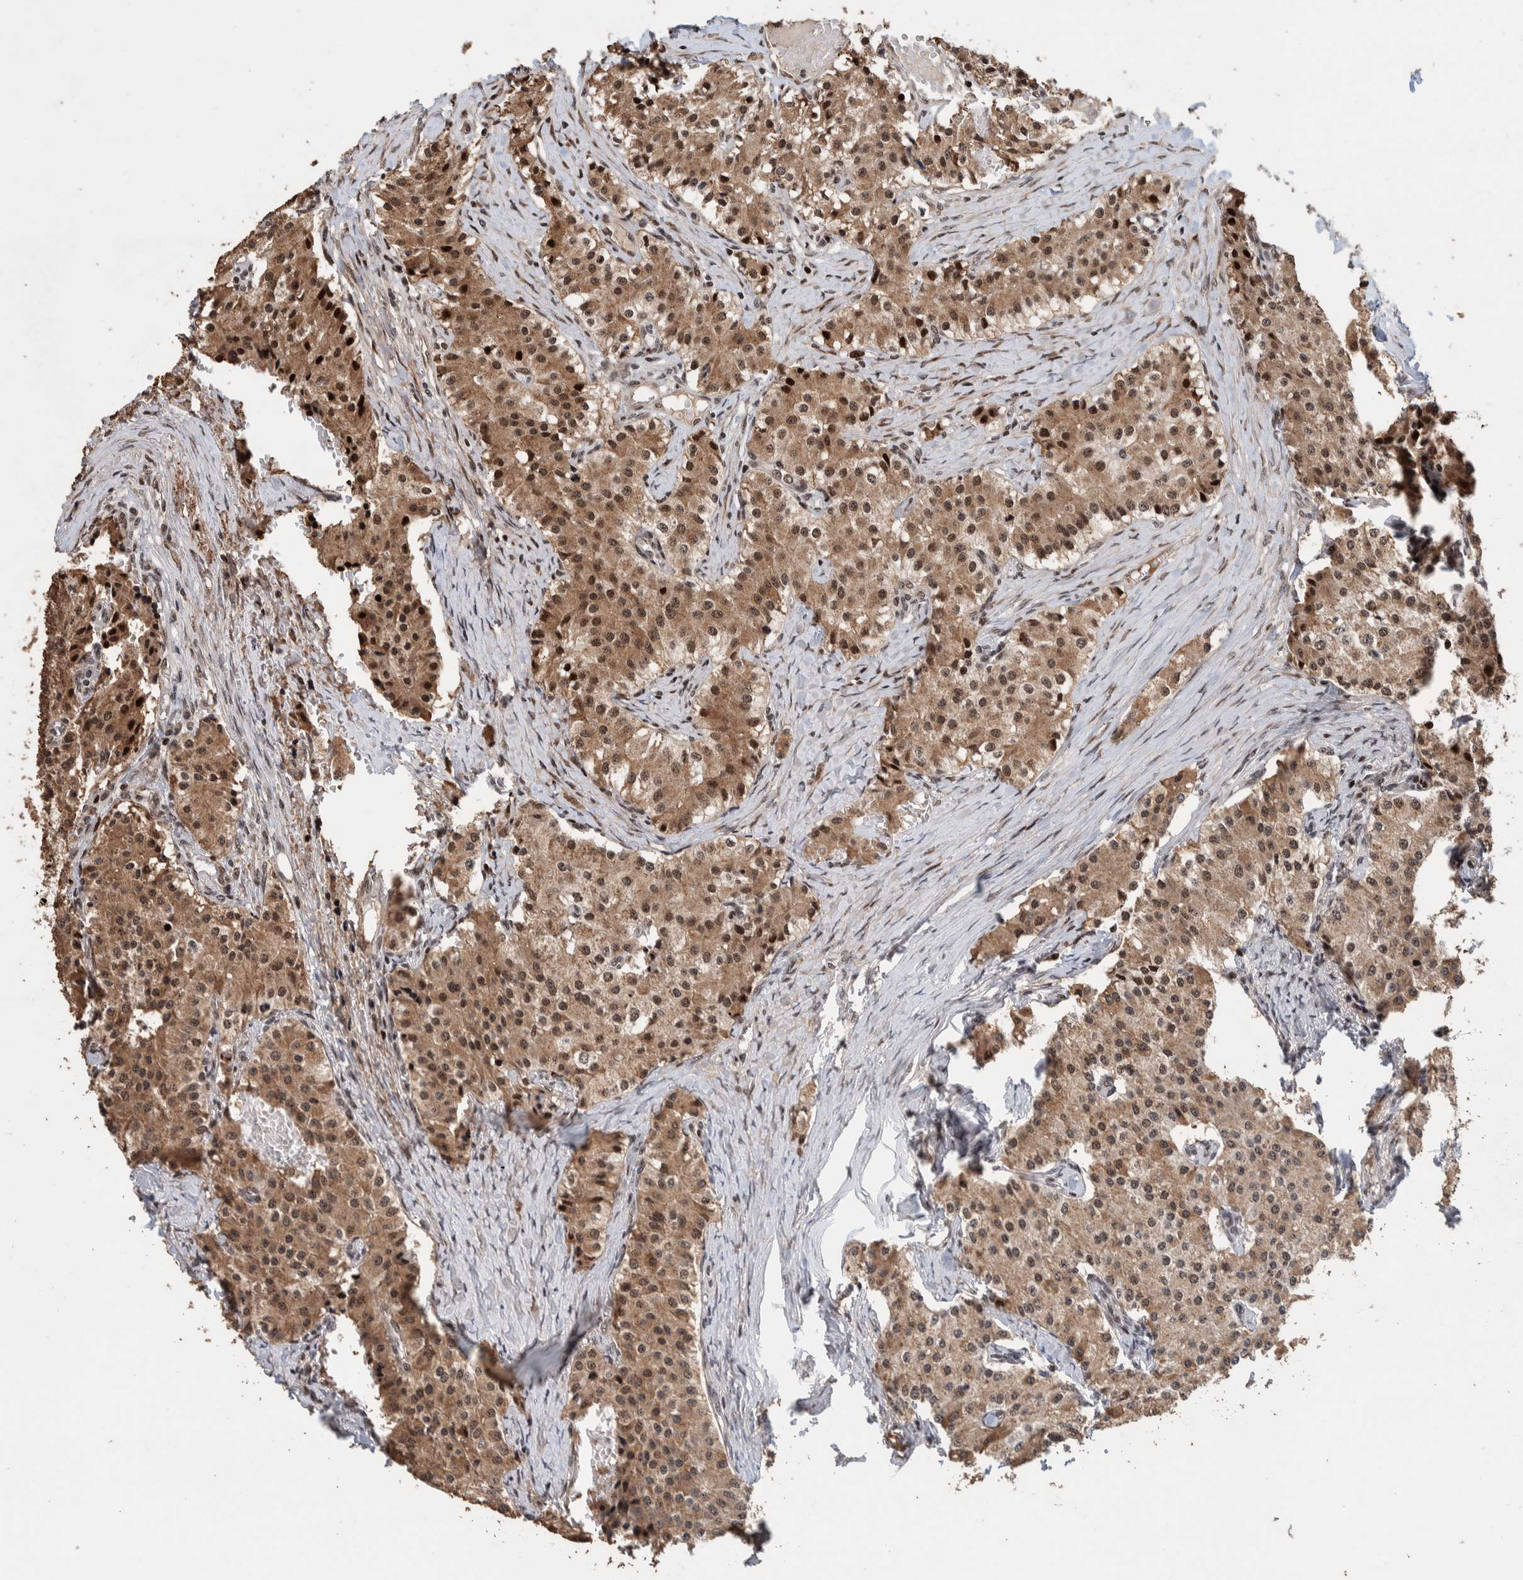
{"staining": {"intensity": "moderate", "quantity": ">75%", "location": "cytoplasmic/membranous,nuclear"}, "tissue": "carcinoid", "cell_type": "Tumor cells", "image_type": "cancer", "snomed": [{"axis": "morphology", "description": "Carcinoid, malignant, NOS"}, {"axis": "topography", "description": "Colon"}], "caption": "Tumor cells show medium levels of moderate cytoplasmic/membranous and nuclear positivity in about >75% of cells in human carcinoid.", "gene": "CHD4", "patient": {"sex": "female", "age": 52}}